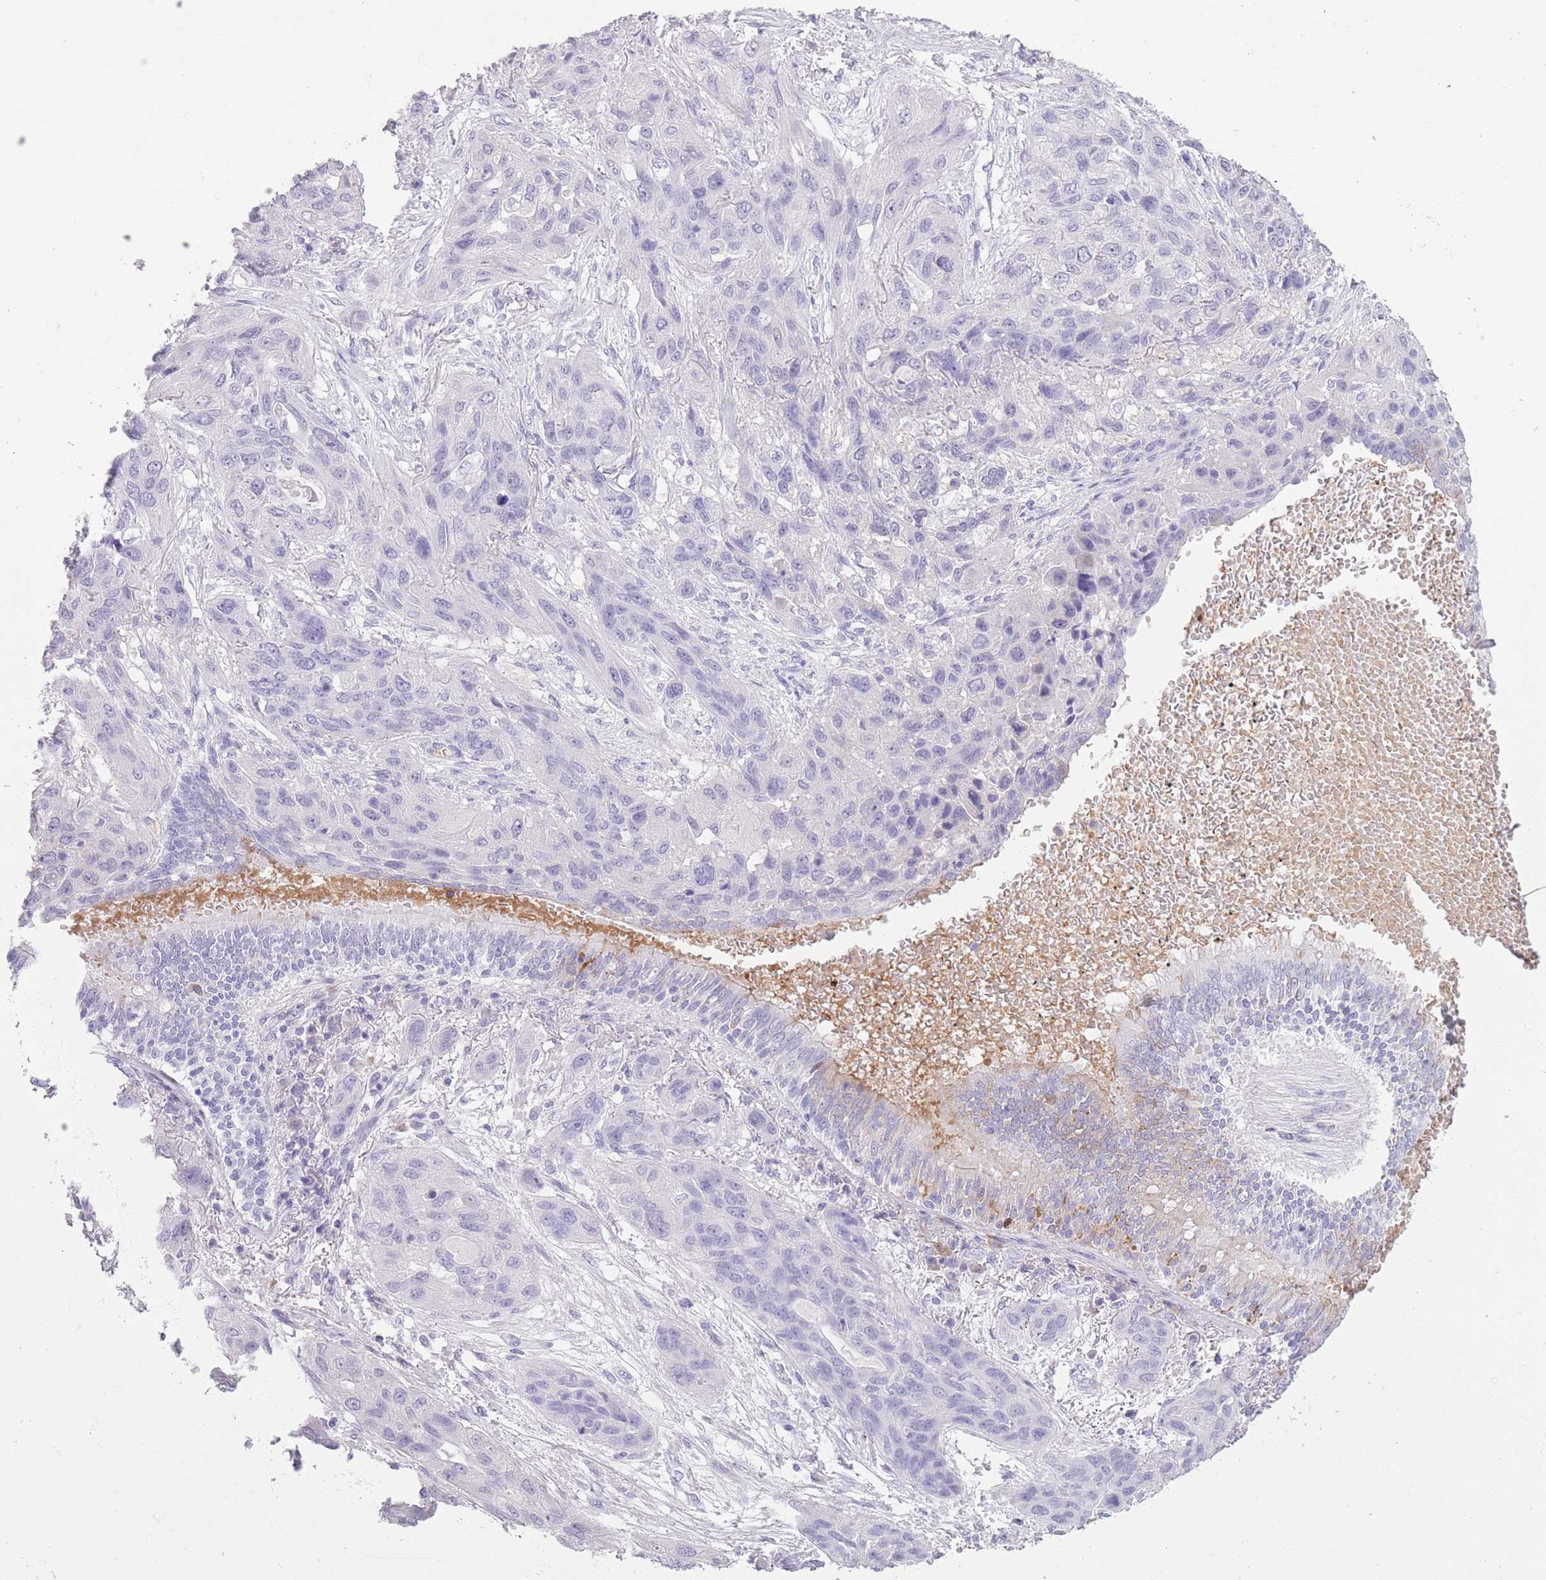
{"staining": {"intensity": "negative", "quantity": "none", "location": "none"}, "tissue": "lung cancer", "cell_type": "Tumor cells", "image_type": "cancer", "snomed": [{"axis": "morphology", "description": "Squamous cell carcinoma, NOS"}, {"axis": "topography", "description": "Lung"}], "caption": "DAB immunohistochemical staining of lung squamous cell carcinoma demonstrates no significant expression in tumor cells. (DAB IHC, high magnification).", "gene": "OR7C1", "patient": {"sex": "female", "age": 70}}